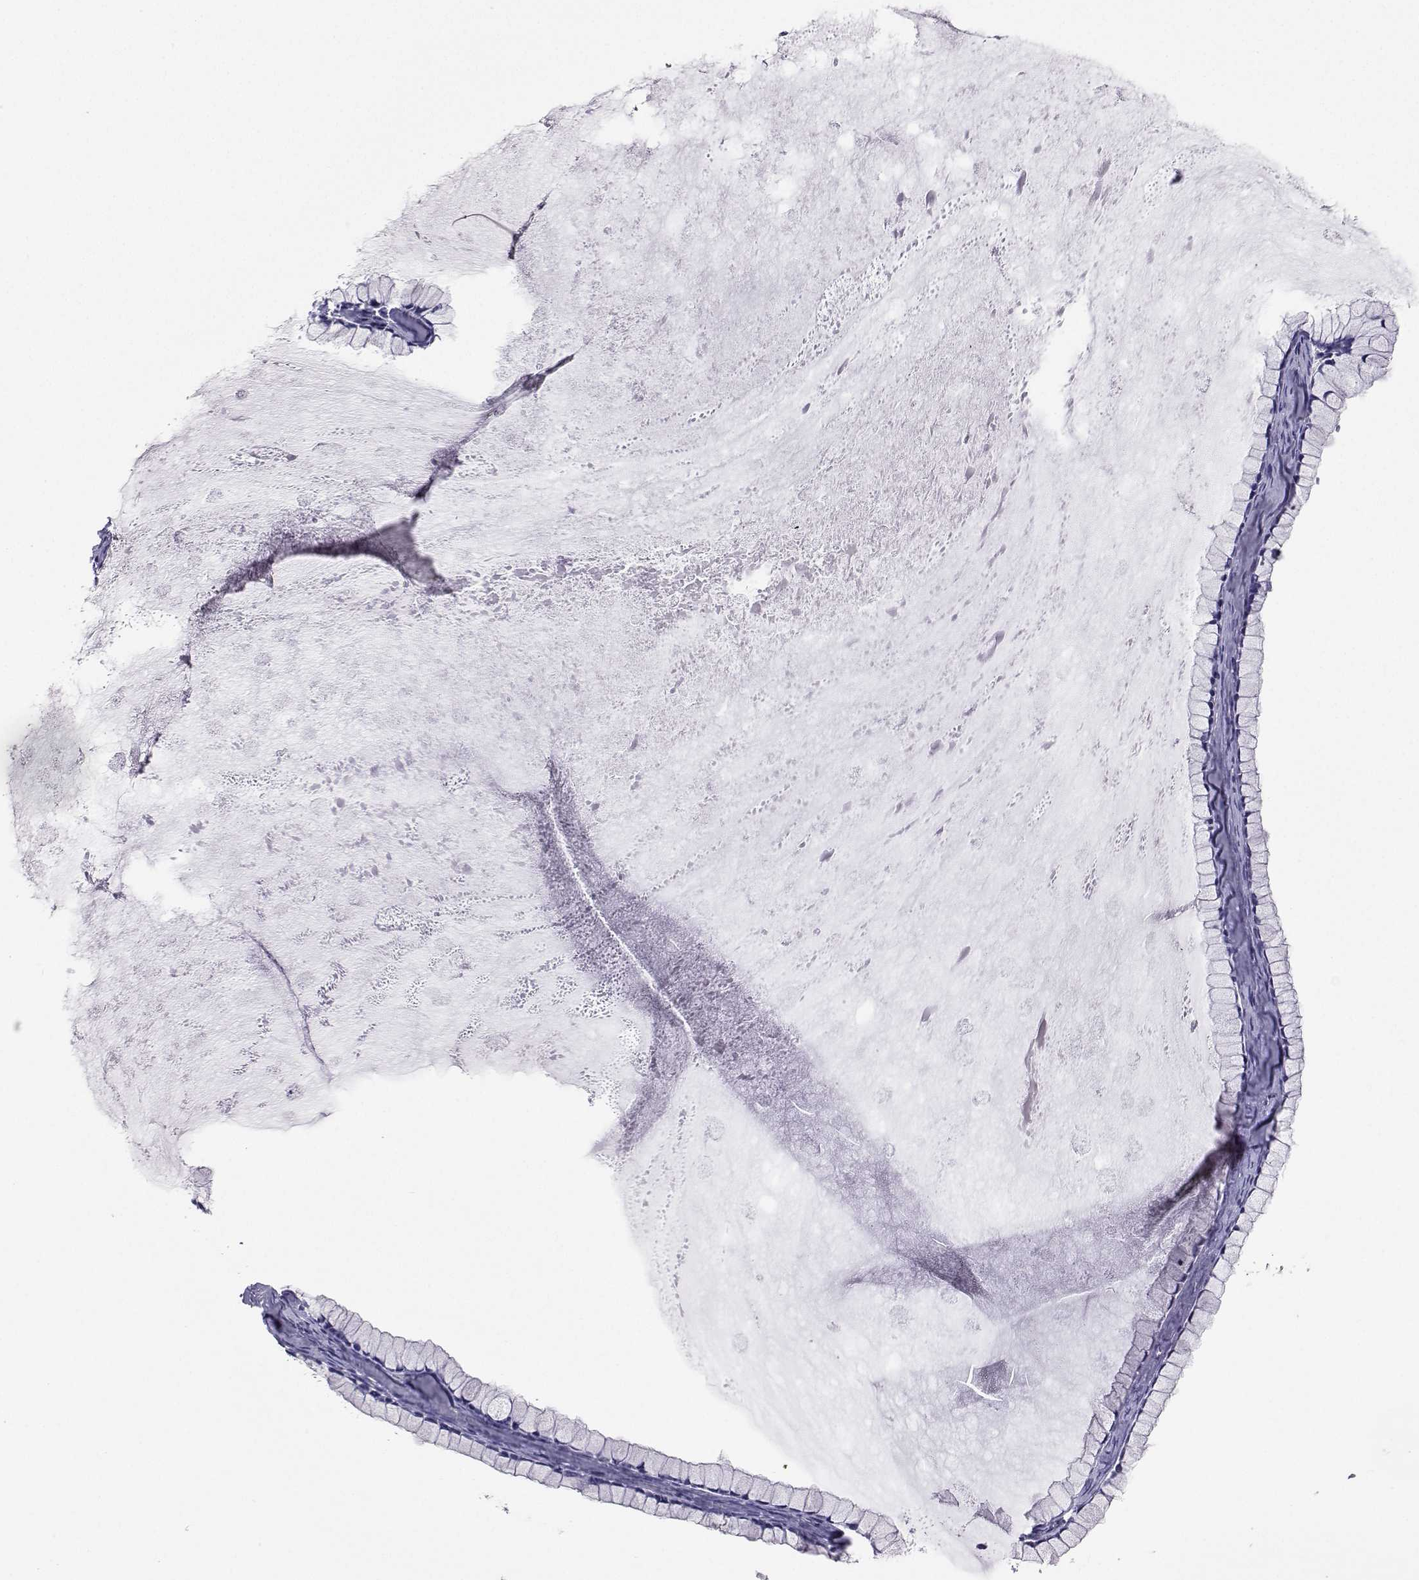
{"staining": {"intensity": "negative", "quantity": "none", "location": "none"}, "tissue": "ovarian cancer", "cell_type": "Tumor cells", "image_type": "cancer", "snomed": [{"axis": "morphology", "description": "Cystadenocarcinoma, mucinous, NOS"}, {"axis": "topography", "description": "Ovary"}], "caption": "Micrograph shows no protein expression in tumor cells of ovarian cancer (mucinous cystadenocarcinoma) tissue.", "gene": "PLIN4", "patient": {"sex": "female", "age": 41}}